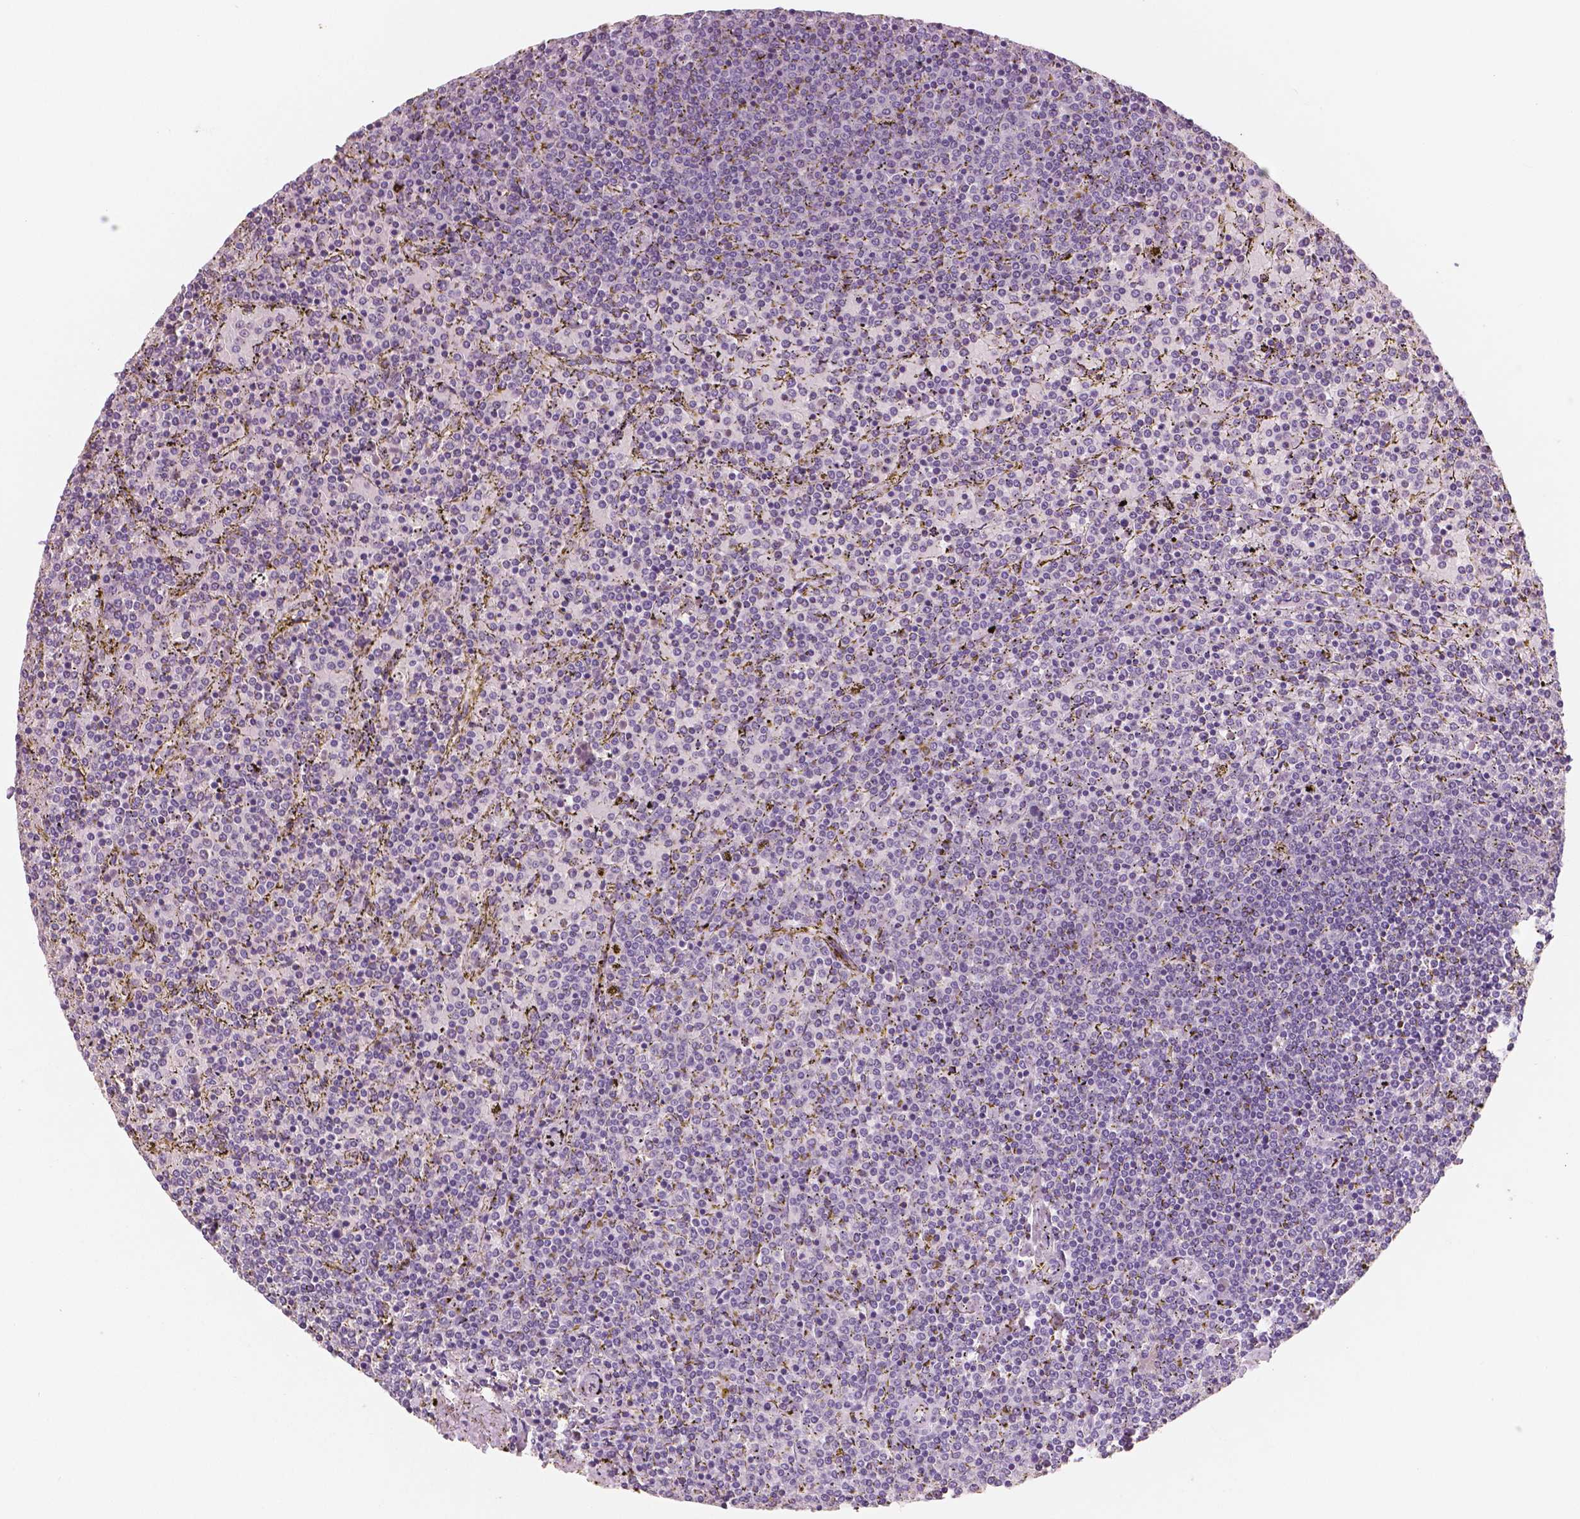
{"staining": {"intensity": "negative", "quantity": "none", "location": "none"}, "tissue": "lymphoma", "cell_type": "Tumor cells", "image_type": "cancer", "snomed": [{"axis": "morphology", "description": "Malignant lymphoma, non-Hodgkin's type, Low grade"}, {"axis": "topography", "description": "Spleen"}], "caption": "Immunohistochemical staining of lymphoma displays no significant staining in tumor cells.", "gene": "NECAB1", "patient": {"sex": "female", "age": 77}}